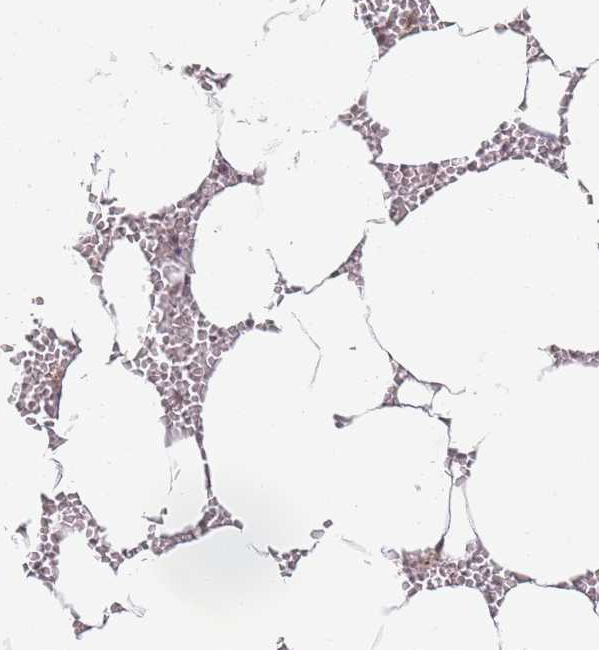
{"staining": {"intensity": "moderate", "quantity": "<25%", "location": "nuclear"}, "tissue": "bone marrow", "cell_type": "Hematopoietic cells", "image_type": "normal", "snomed": [{"axis": "morphology", "description": "Normal tissue, NOS"}, {"axis": "topography", "description": "Bone marrow"}], "caption": "Unremarkable bone marrow reveals moderate nuclear positivity in about <25% of hematopoietic cells, visualized by immunohistochemistry. (DAB IHC with brightfield microscopy, high magnification).", "gene": "AKAP8L", "patient": {"sex": "male", "age": 70}}